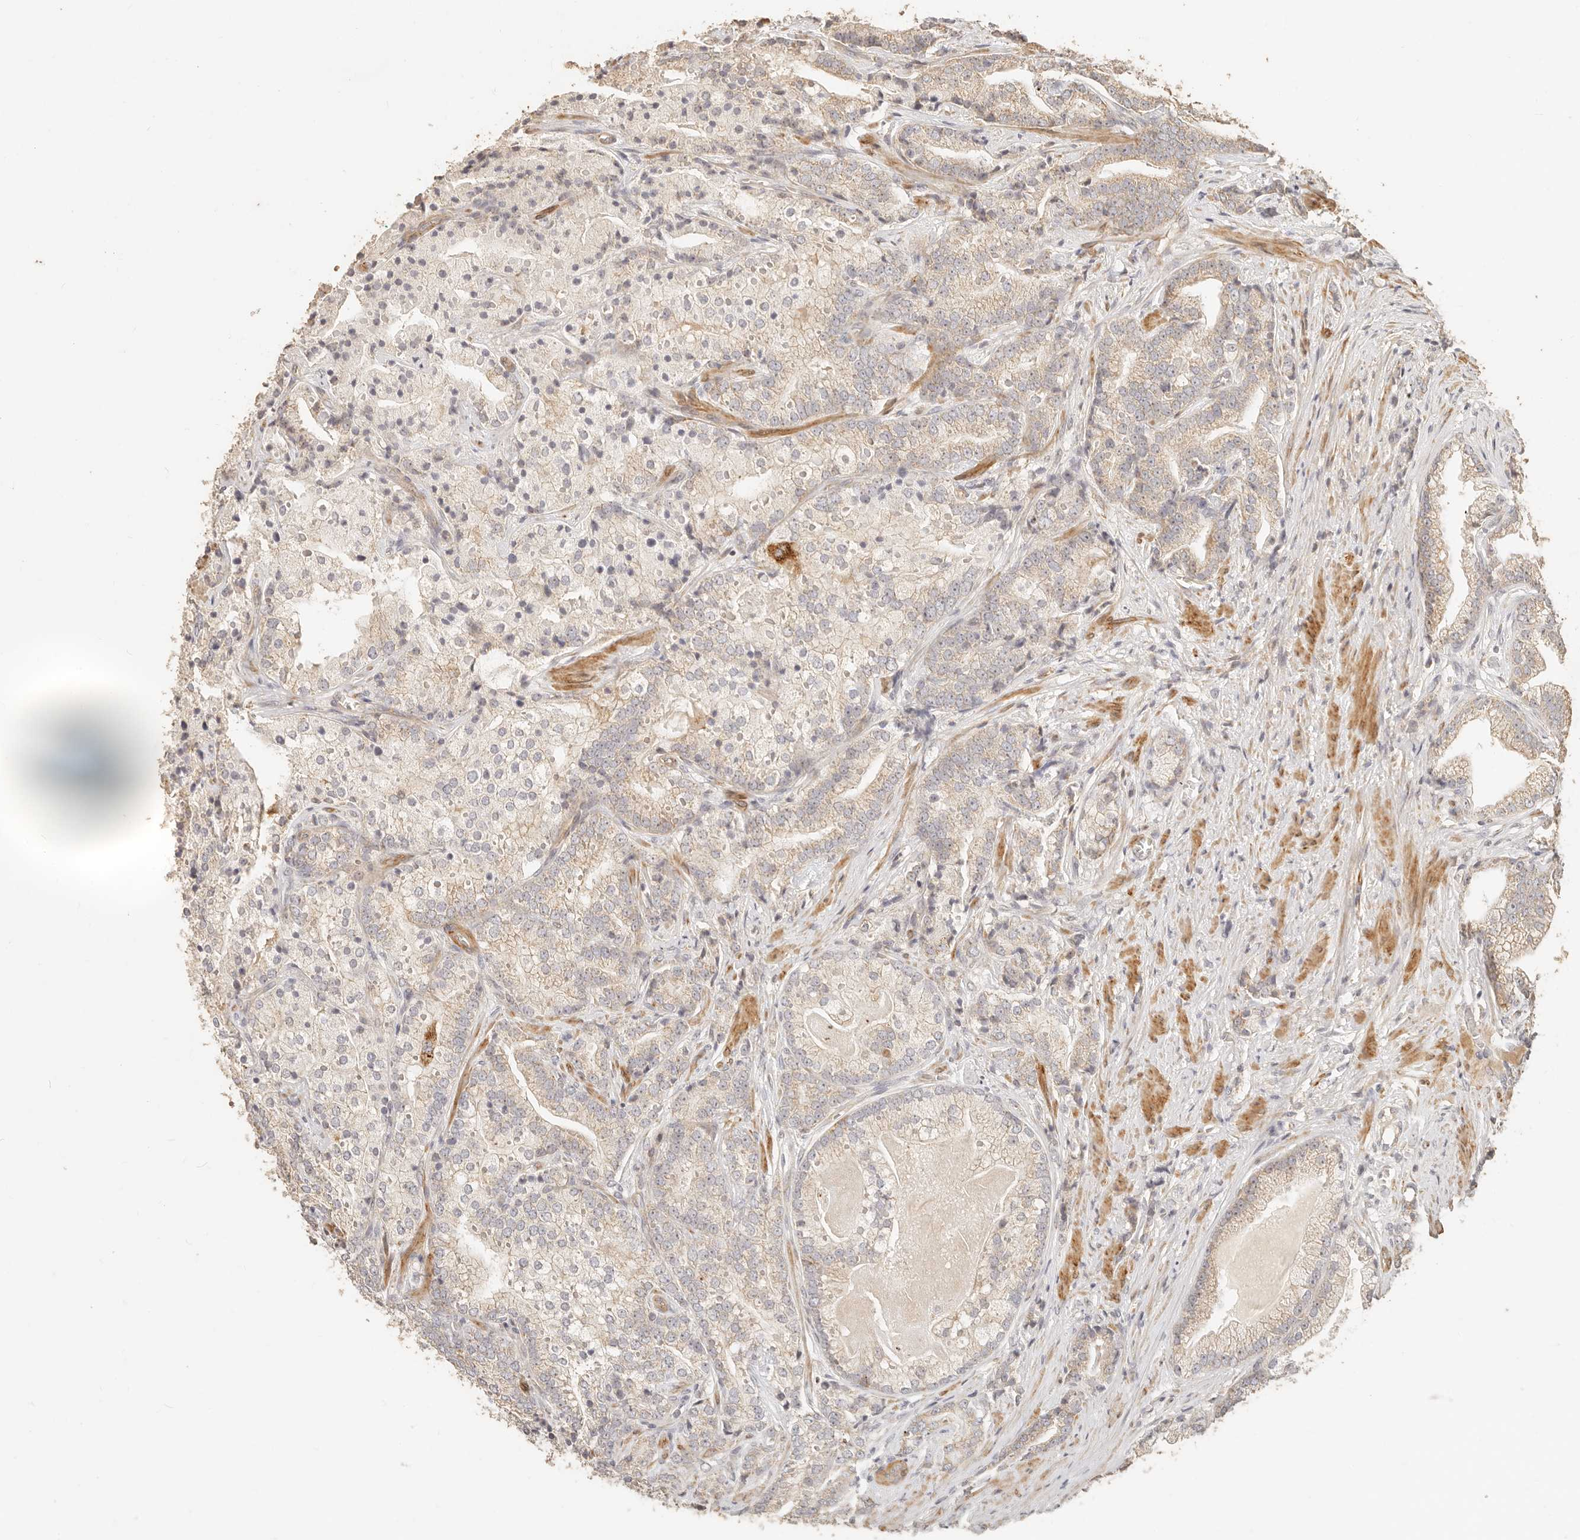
{"staining": {"intensity": "negative", "quantity": "none", "location": "none"}, "tissue": "prostate cancer", "cell_type": "Tumor cells", "image_type": "cancer", "snomed": [{"axis": "morphology", "description": "Adenocarcinoma, High grade"}, {"axis": "topography", "description": "Prostate"}], "caption": "Immunohistochemical staining of human prostate cancer demonstrates no significant staining in tumor cells.", "gene": "PTPN22", "patient": {"sex": "male", "age": 57}}